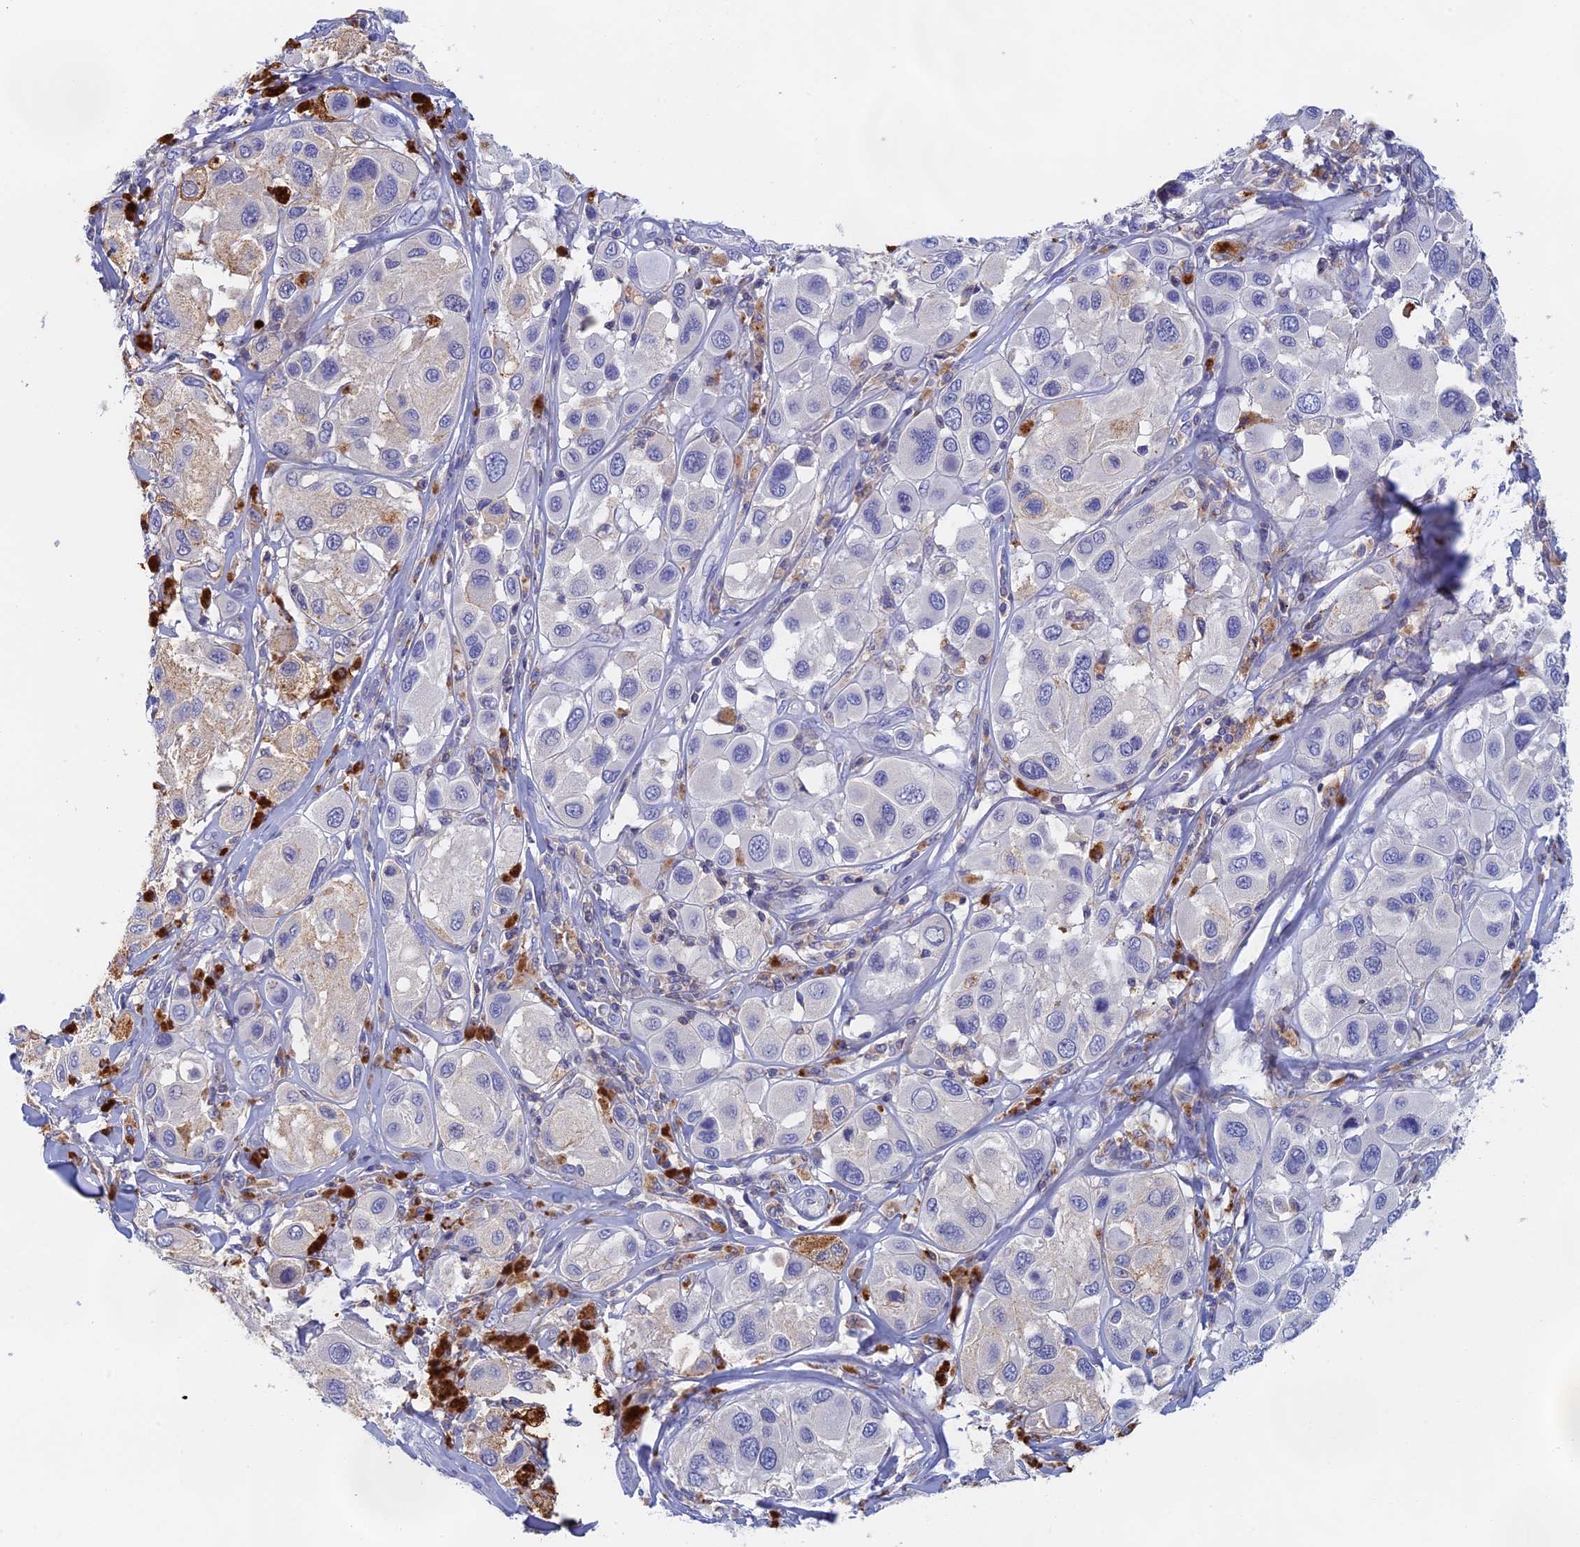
{"staining": {"intensity": "negative", "quantity": "none", "location": "none"}, "tissue": "melanoma", "cell_type": "Tumor cells", "image_type": "cancer", "snomed": [{"axis": "morphology", "description": "Malignant melanoma, Metastatic site"}, {"axis": "topography", "description": "Skin"}], "caption": "The micrograph reveals no staining of tumor cells in melanoma.", "gene": "ACP7", "patient": {"sex": "male", "age": 41}}